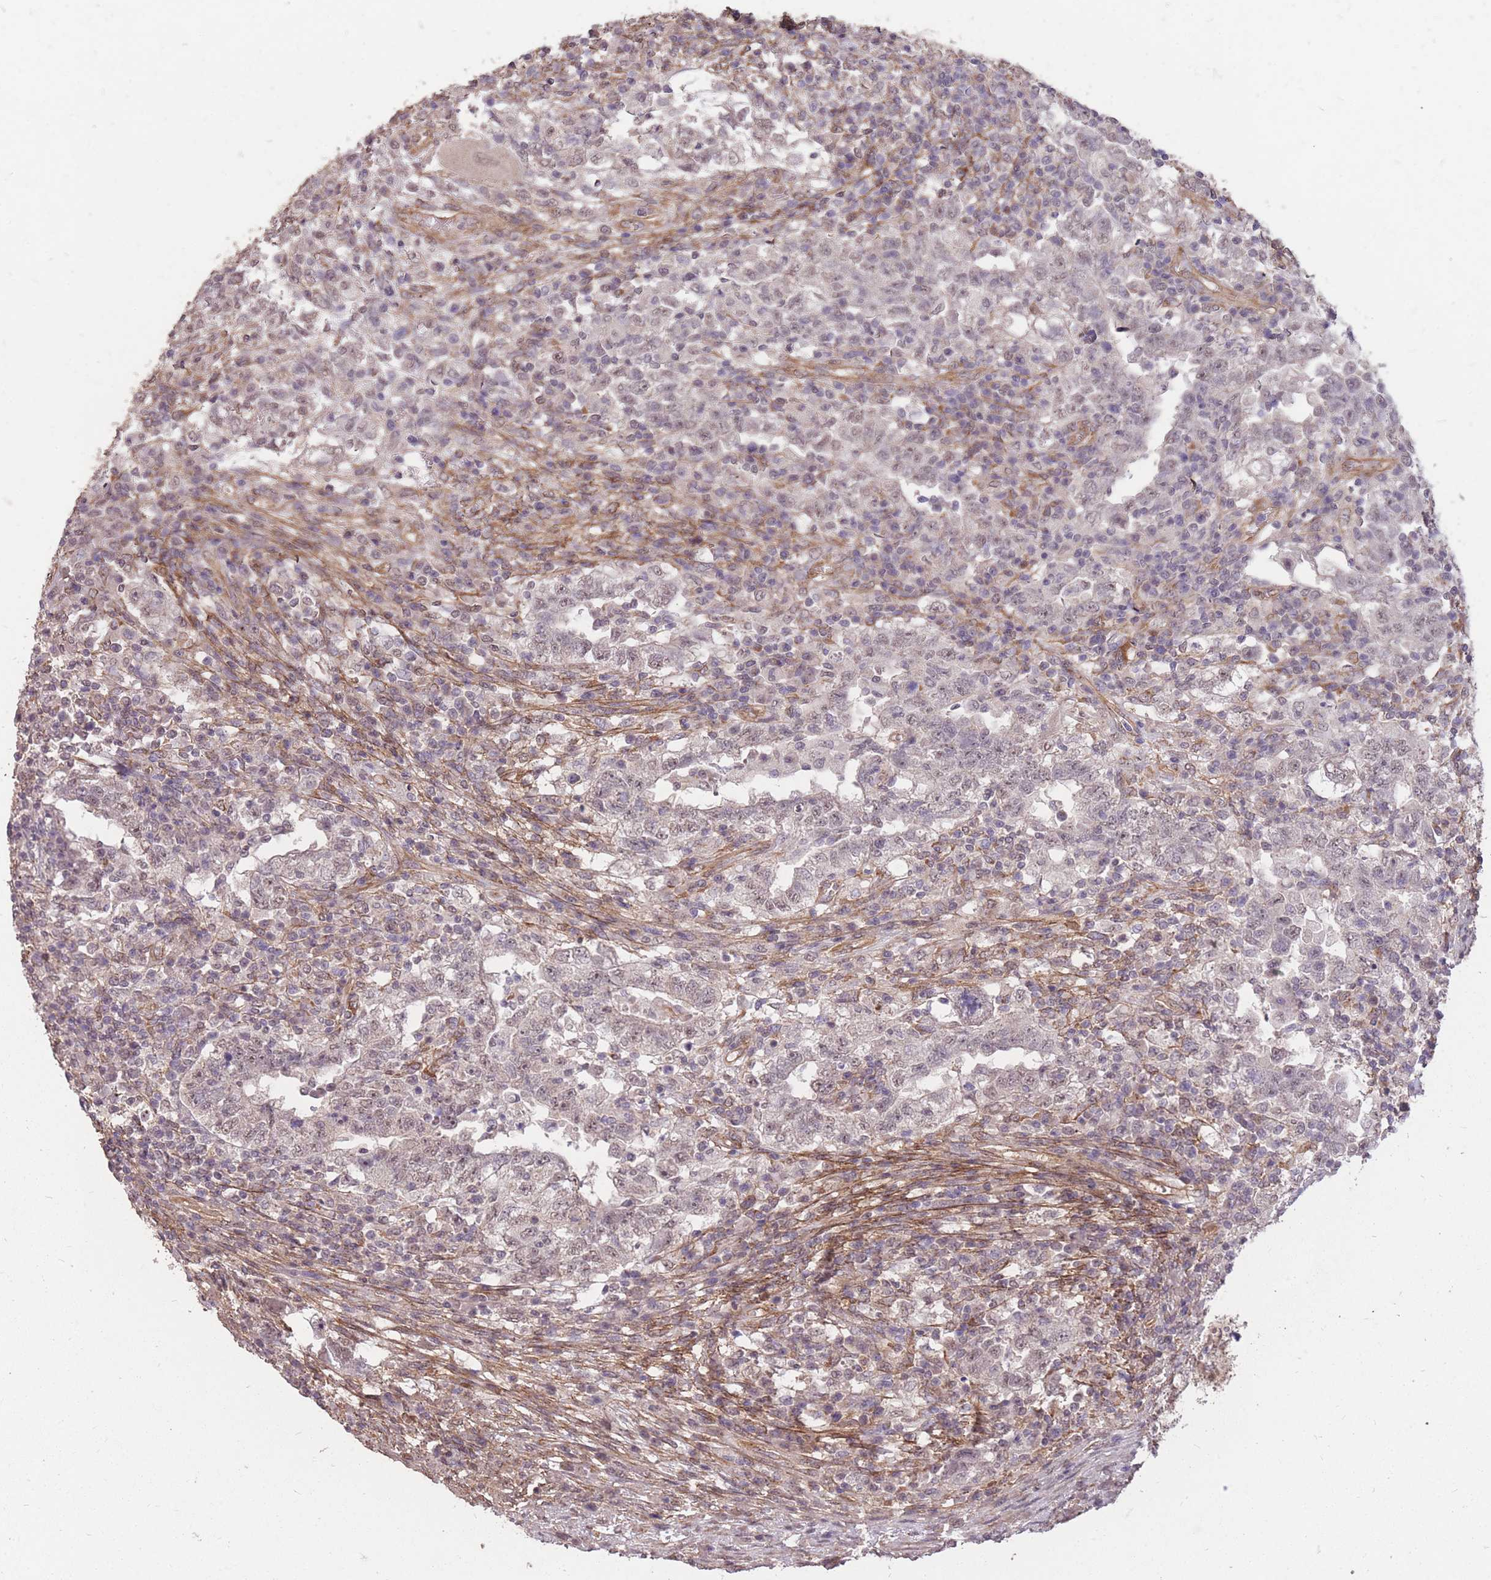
{"staining": {"intensity": "weak", "quantity": "<25%", "location": "nuclear"}, "tissue": "testis cancer", "cell_type": "Tumor cells", "image_type": "cancer", "snomed": [{"axis": "morphology", "description": "Carcinoma, Embryonal, NOS"}, {"axis": "topography", "description": "Testis"}], "caption": "An IHC micrograph of testis embryonal carcinoma is shown. There is no staining in tumor cells of testis embryonal carcinoma. The staining is performed using DAB (3,3'-diaminobenzidine) brown chromogen with nuclei counter-stained in using hematoxylin.", "gene": "DYNC1LI2", "patient": {"sex": "male", "age": 26}}